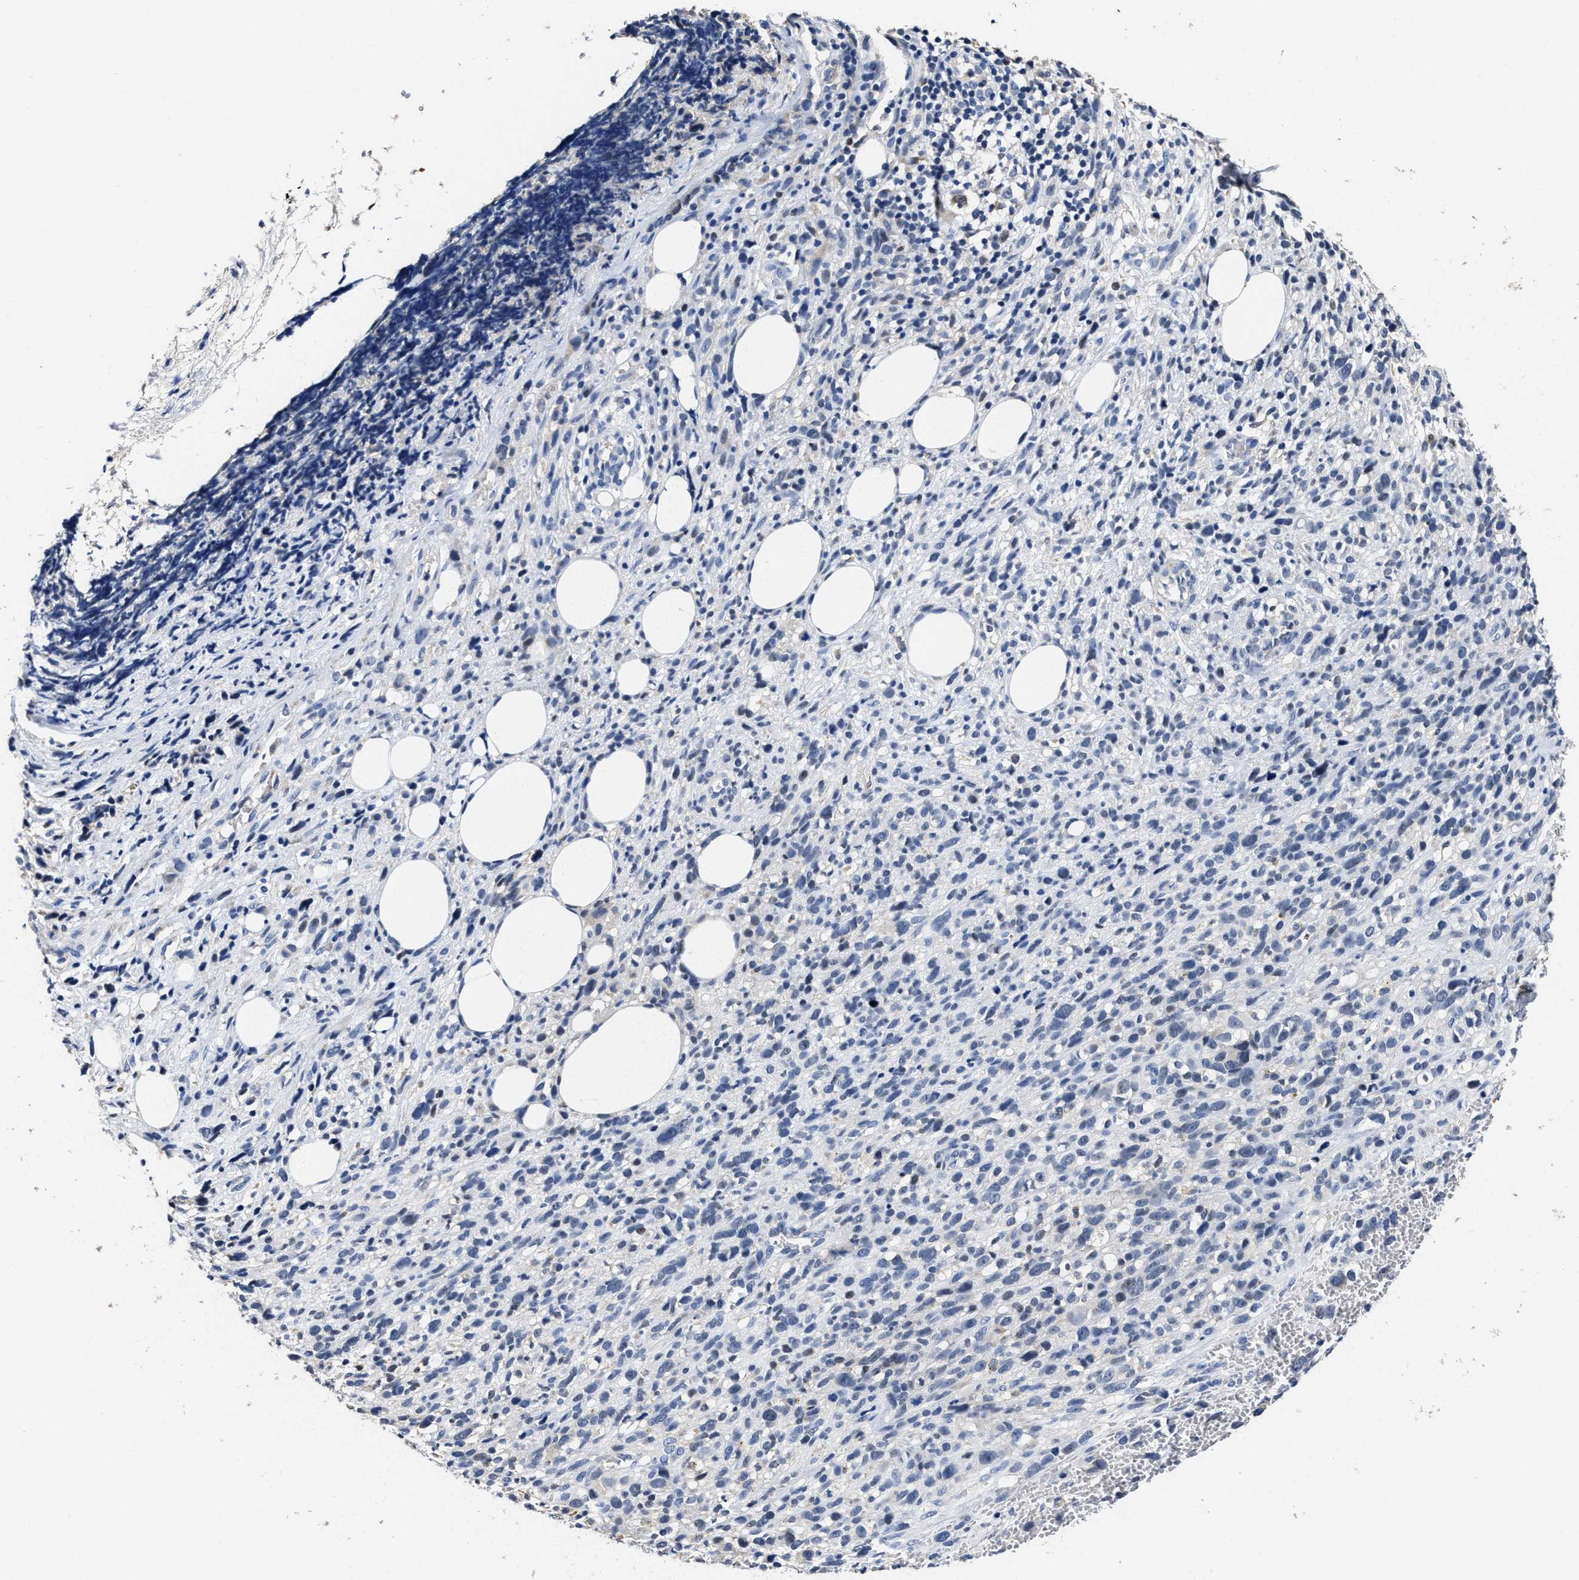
{"staining": {"intensity": "negative", "quantity": "none", "location": "none"}, "tissue": "melanoma", "cell_type": "Tumor cells", "image_type": "cancer", "snomed": [{"axis": "morphology", "description": "Malignant melanoma, NOS"}, {"axis": "topography", "description": "Skin"}], "caption": "Histopathology image shows no significant protein staining in tumor cells of melanoma.", "gene": "ZFAT", "patient": {"sex": "female", "age": 55}}